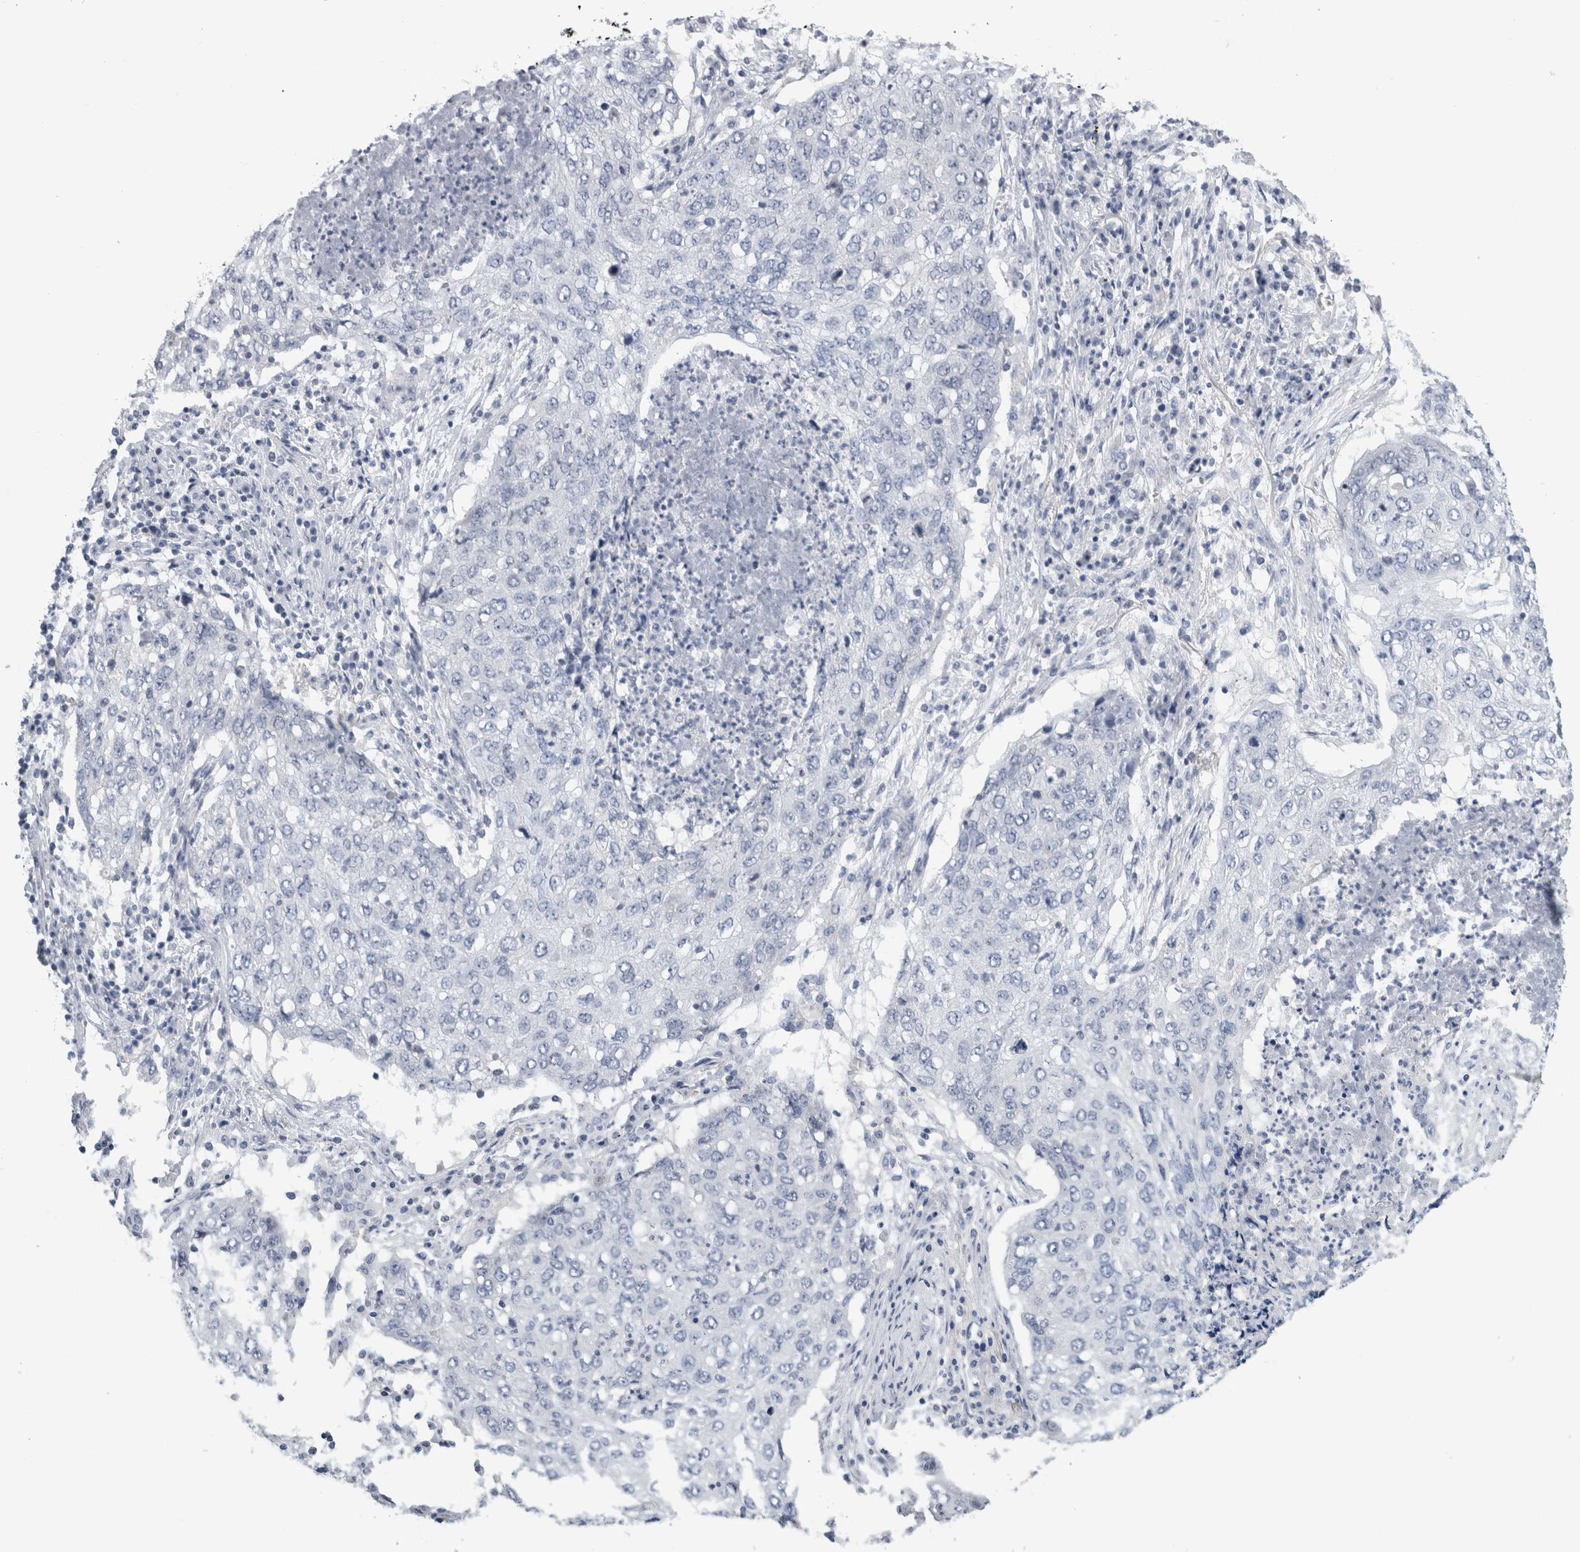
{"staining": {"intensity": "negative", "quantity": "none", "location": "none"}, "tissue": "lung cancer", "cell_type": "Tumor cells", "image_type": "cancer", "snomed": [{"axis": "morphology", "description": "Squamous cell carcinoma, NOS"}, {"axis": "topography", "description": "Lung"}], "caption": "Tumor cells are negative for brown protein staining in lung cancer. Nuclei are stained in blue.", "gene": "ANKFY1", "patient": {"sex": "female", "age": 63}}